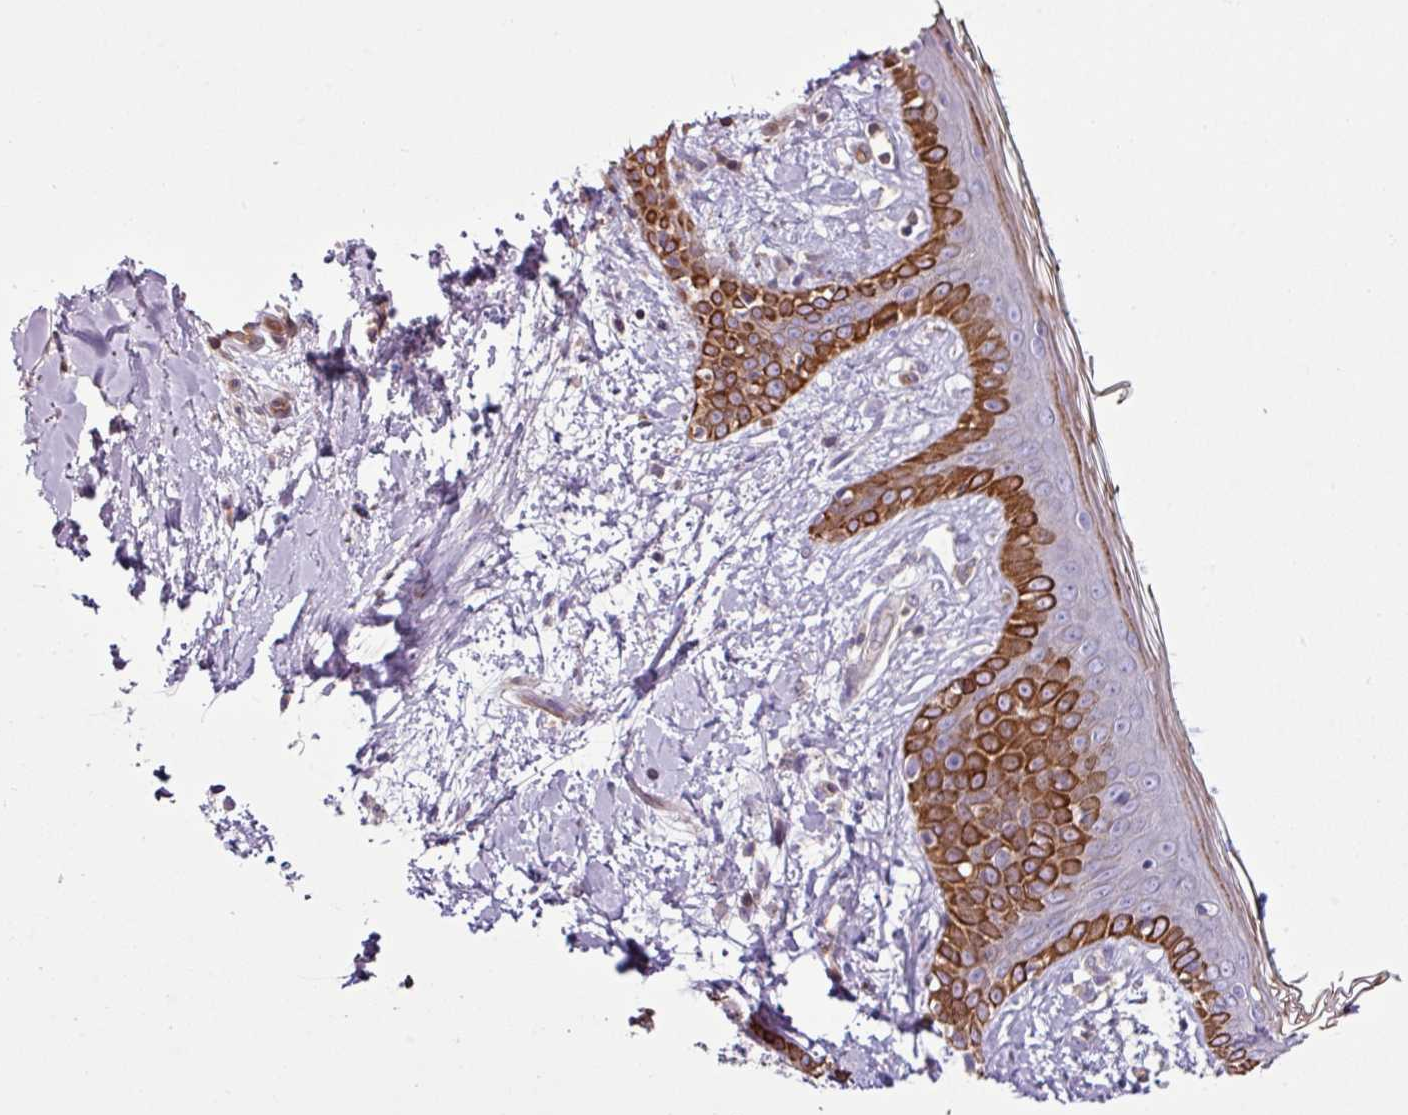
{"staining": {"intensity": "negative", "quantity": "none", "location": "none"}, "tissue": "skin", "cell_type": "Fibroblasts", "image_type": "normal", "snomed": [{"axis": "morphology", "description": "Normal tissue, NOS"}, {"axis": "topography", "description": "Skin"}], "caption": "Immunohistochemistry image of normal skin stained for a protein (brown), which exhibits no expression in fibroblasts.", "gene": "ZNF106", "patient": {"sex": "female", "age": 34}}